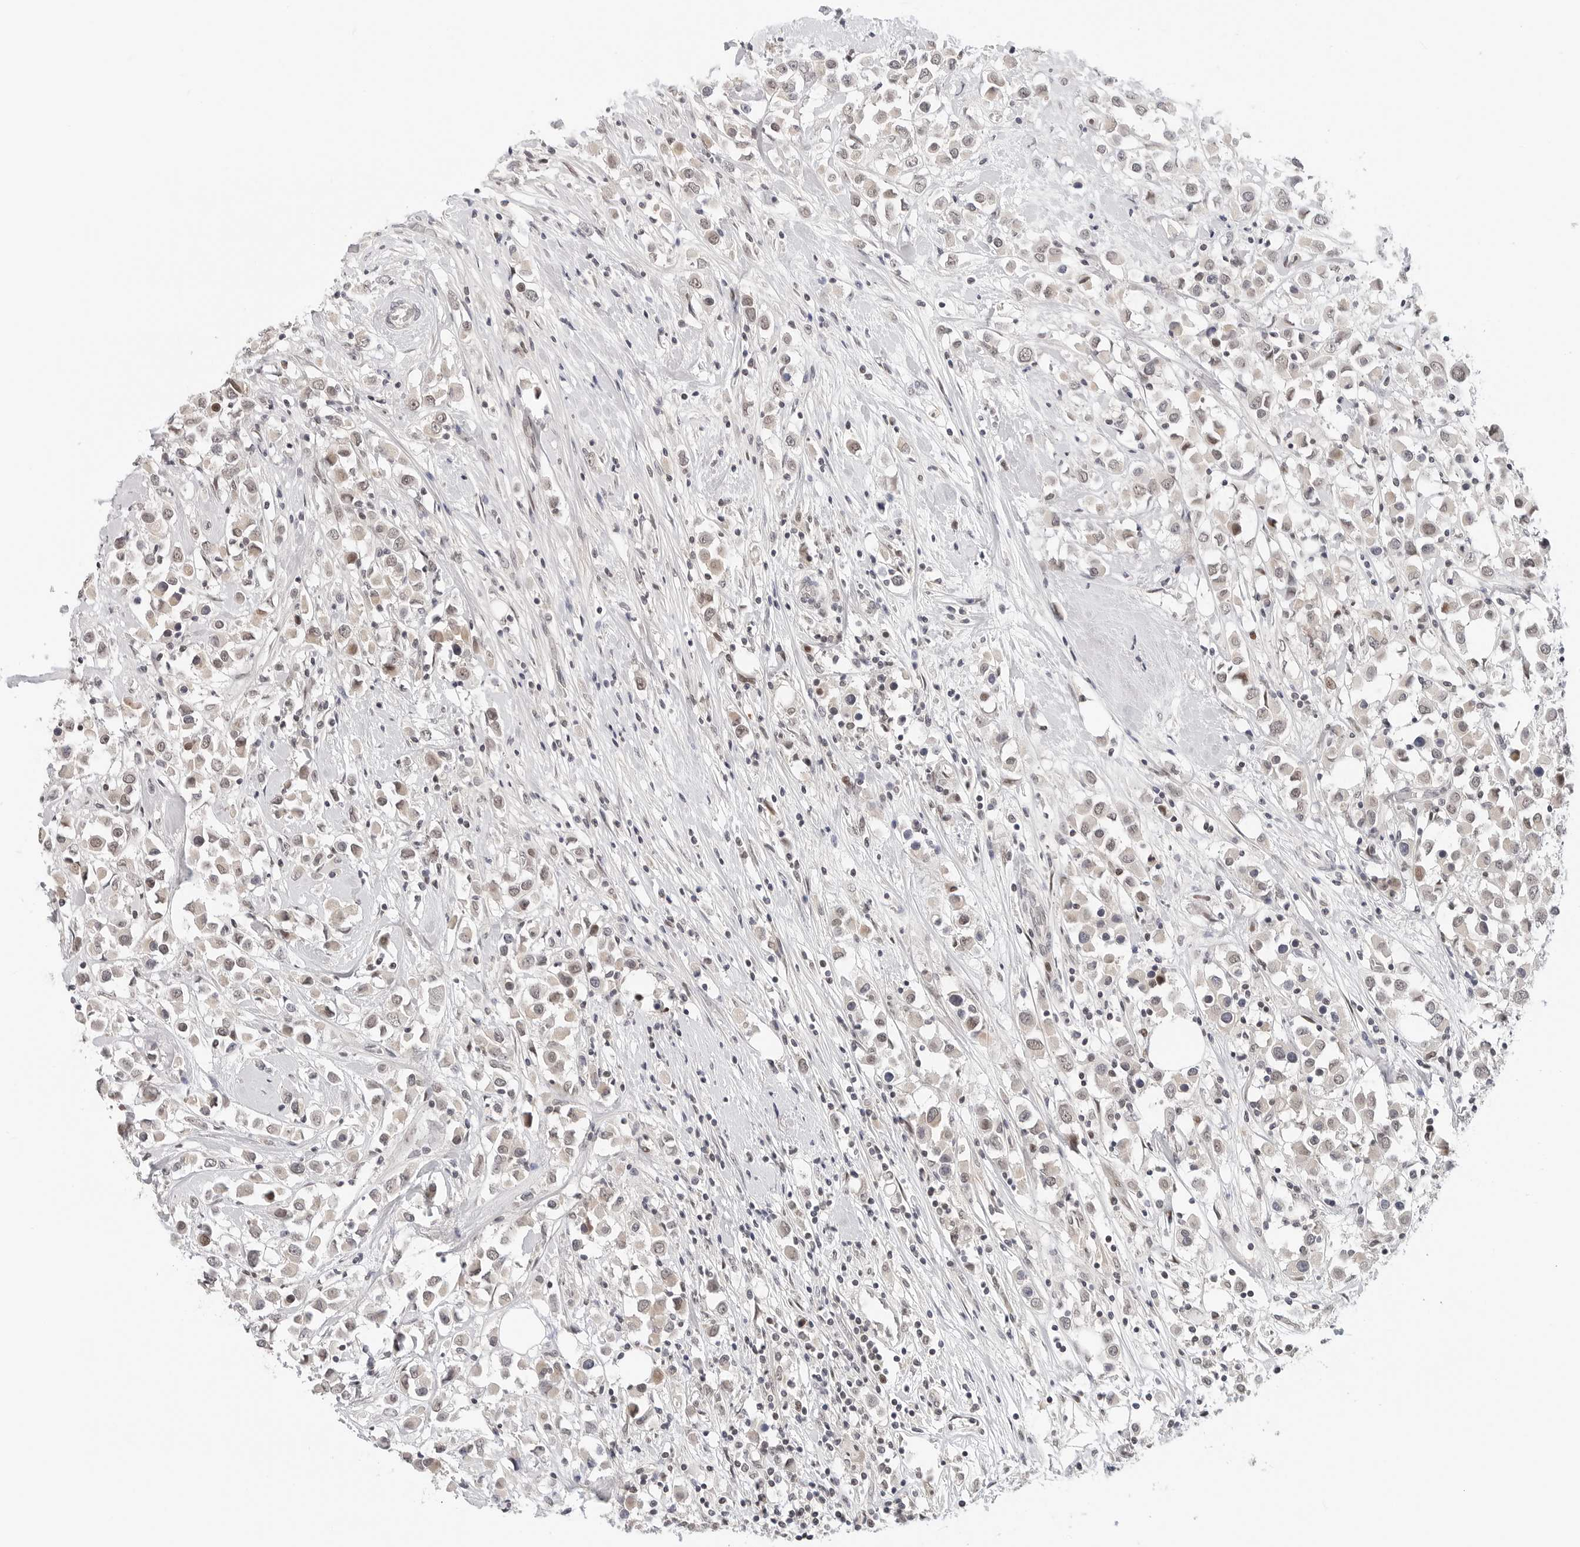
{"staining": {"intensity": "weak", "quantity": "25%-75%", "location": "cytoplasmic/membranous,nuclear"}, "tissue": "breast cancer", "cell_type": "Tumor cells", "image_type": "cancer", "snomed": [{"axis": "morphology", "description": "Duct carcinoma"}, {"axis": "topography", "description": "Breast"}], "caption": "The histopathology image reveals immunohistochemical staining of infiltrating ductal carcinoma (breast). There is weak cytoplasmic/membranous and nuclear positivity is appreciated in approximately 25%-75% of tumor cells.", "gene": "TSEN2", "patient": {"sex": "female", "age": 61}}